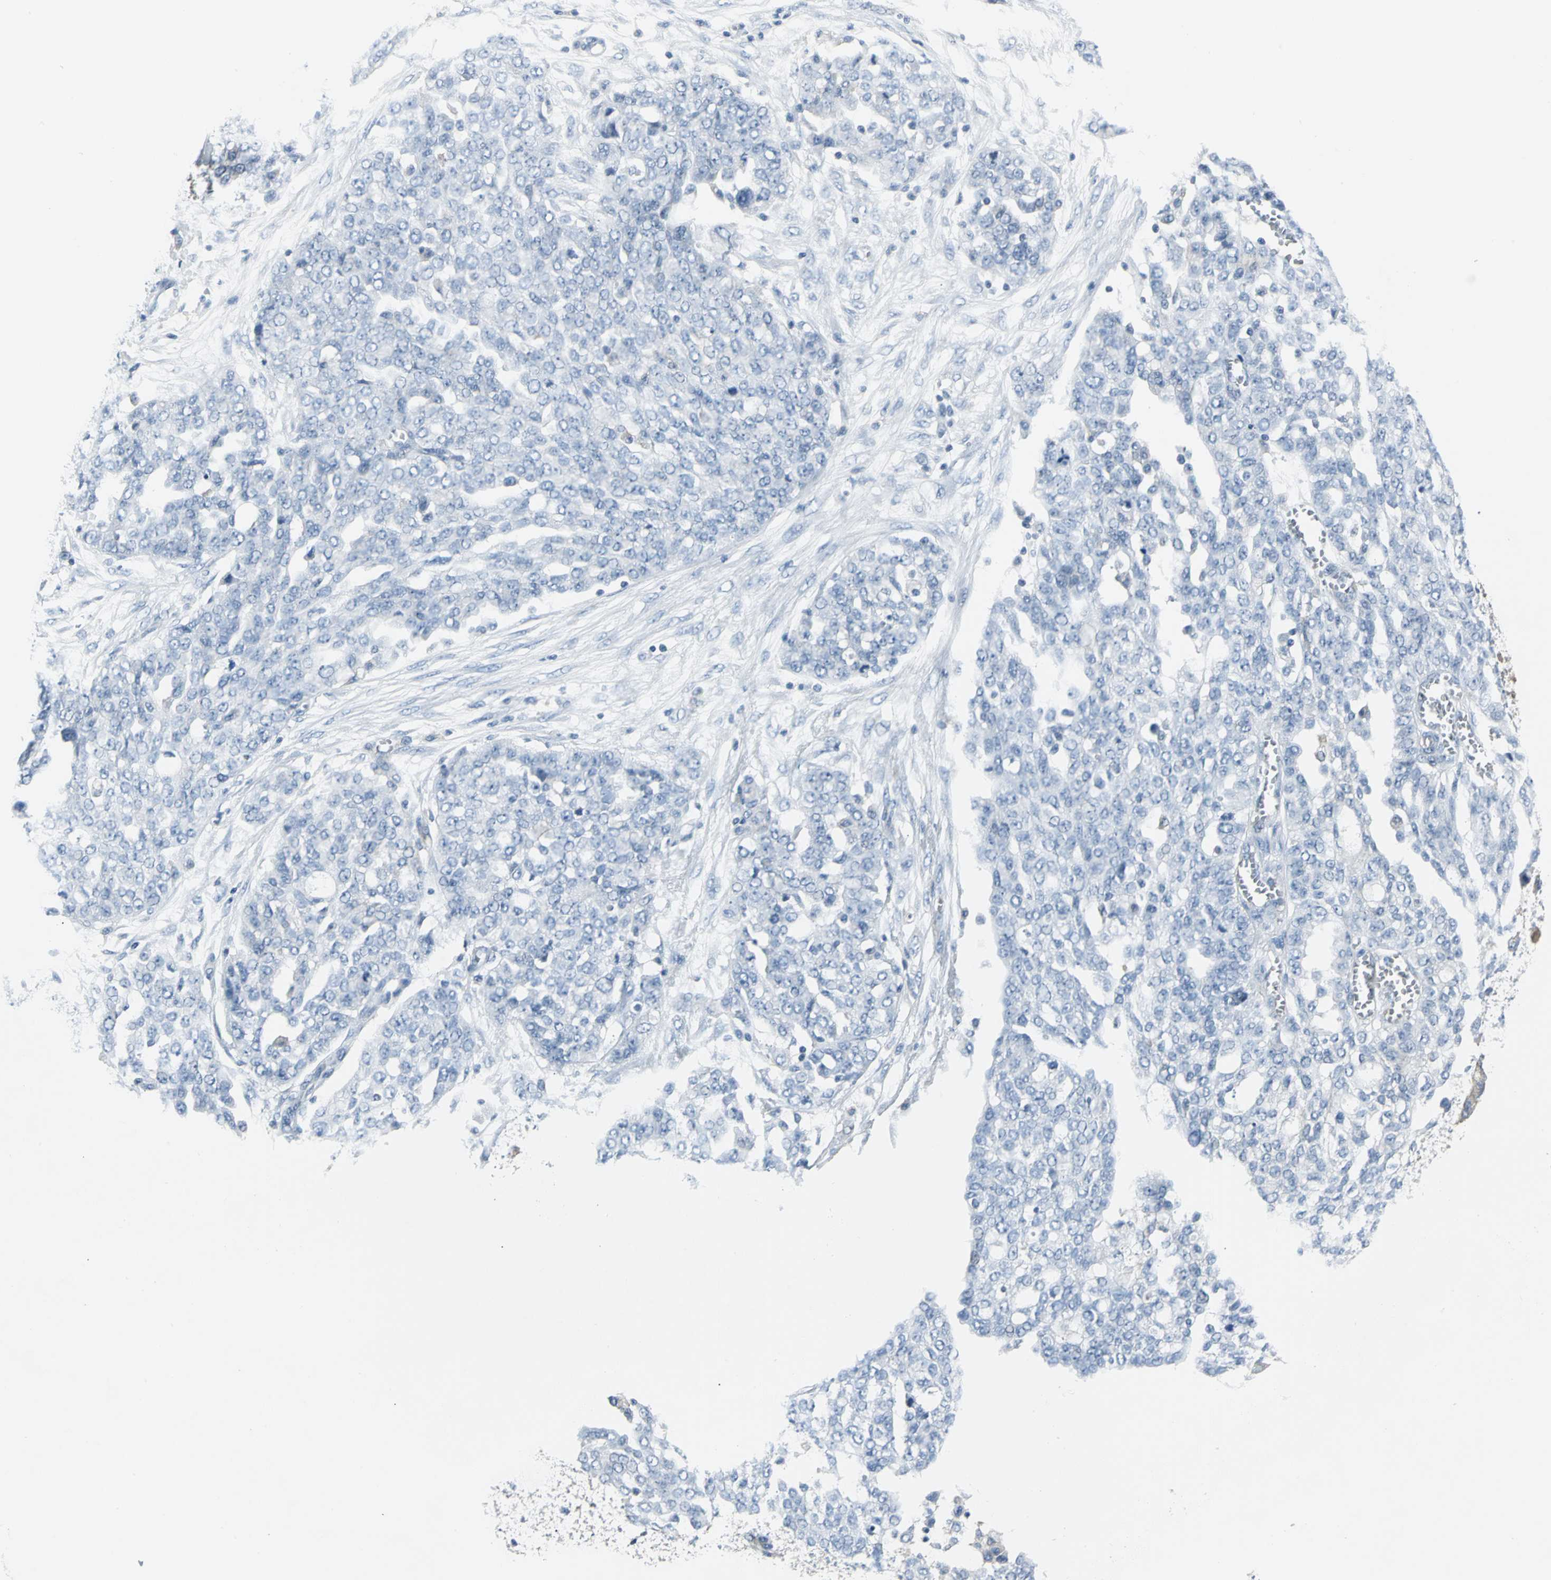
{"staining": {"intensity": "negative", "quantity": "none", "location": "none"}, "tissue": "ovarian cancer", "cell_type": "Tumor cells", "image_type": "cancer", "snomed": [{"axis": "morphology", "description": "Cystadenocarcinoma, serous, NOS"}, {"axis": "topography", "description": "Soft tissue"}, {"axis": "topography", "description": "Ovary"}], "caption": "Micrograph shows no protein positivity in tumor cells of serous cystadenocarcinoma (ovarian) tissue.", "gene": "IQGAP2", "patient": {"sex": "female", "age": 57}}